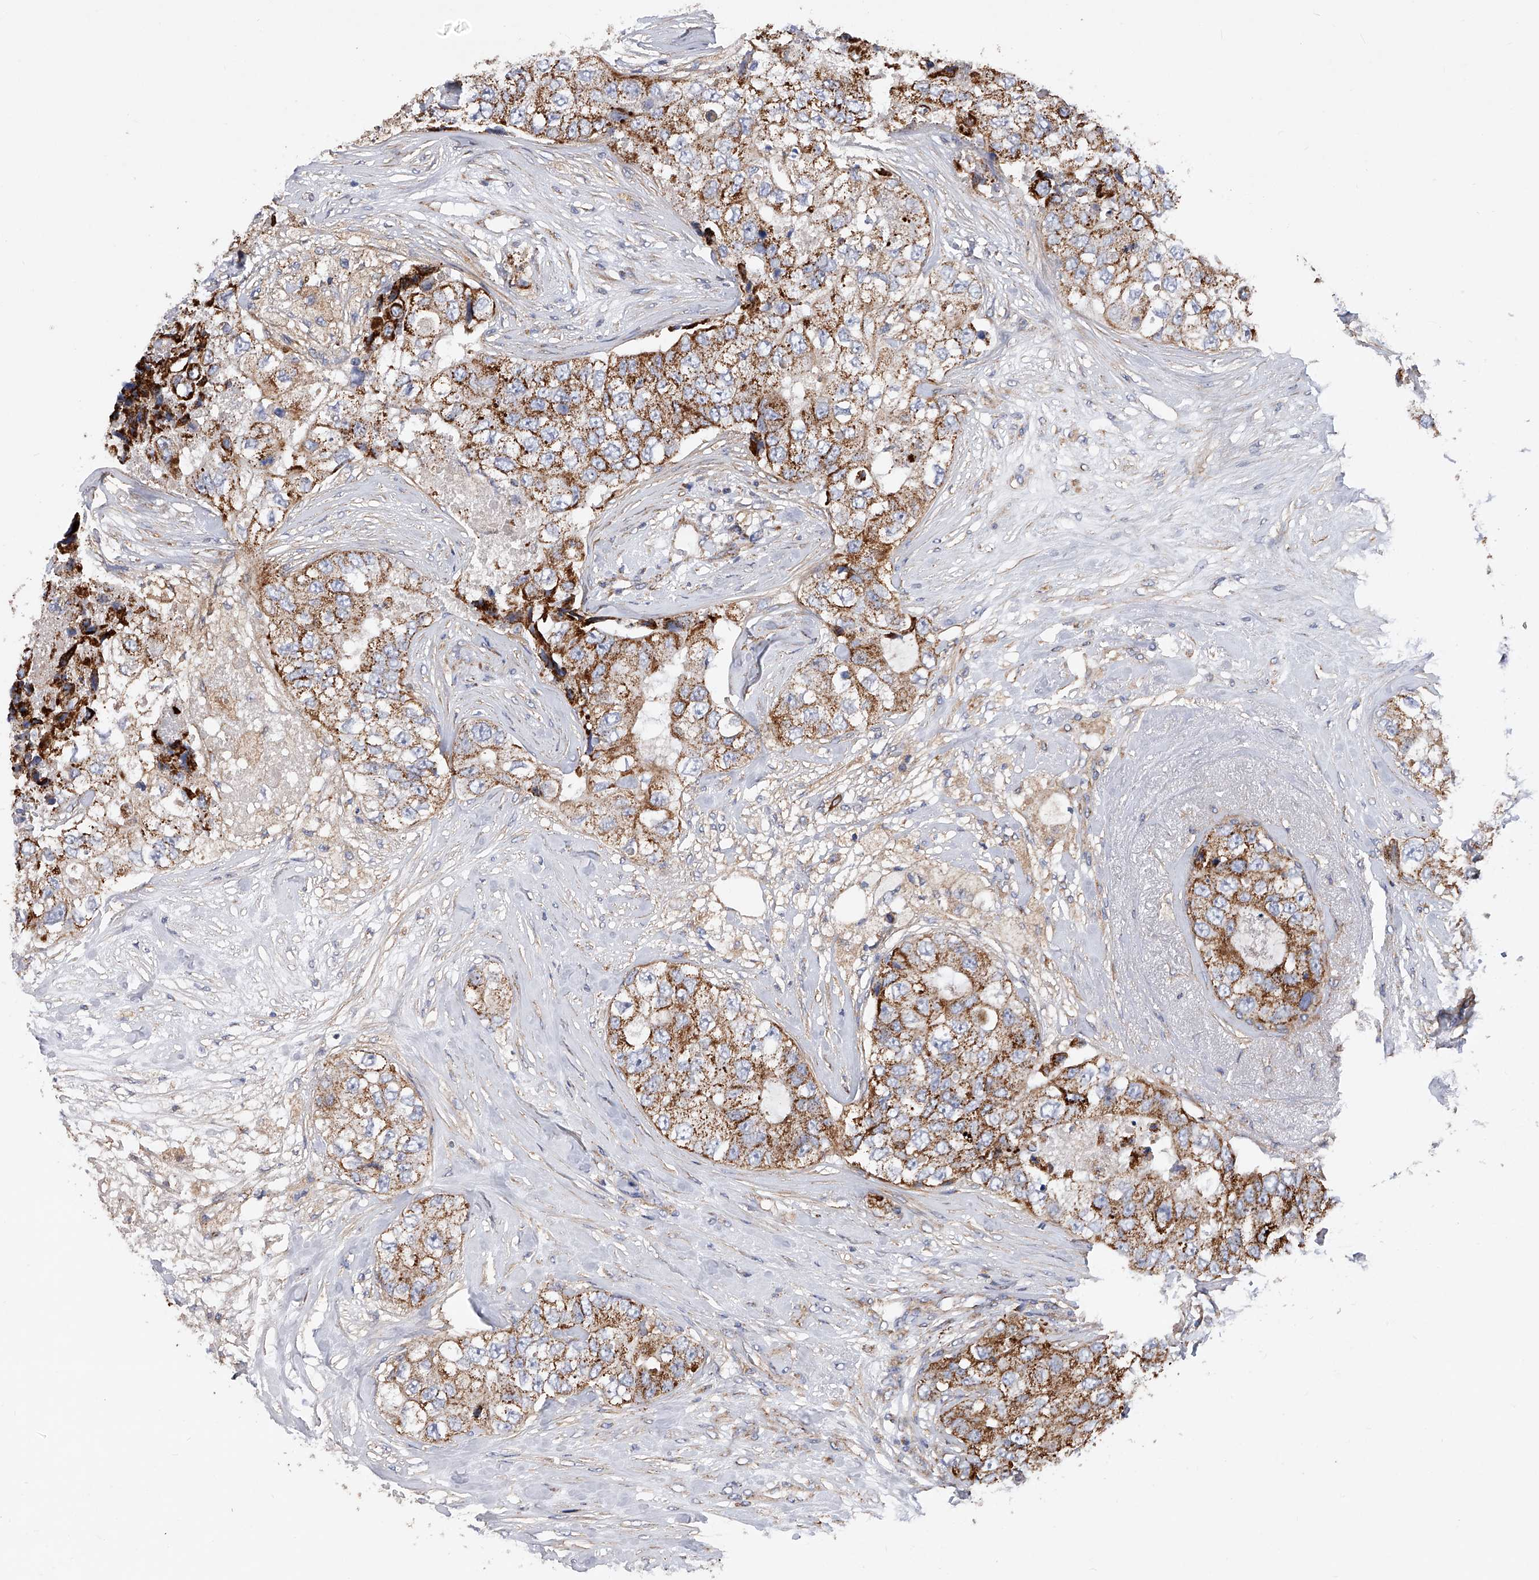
{"staining": {"intensity": "strong", "quantity": ">75%", "location": "cytoplasmic/membranous"}, "tissue": "breast cancer", "cell_type": "Tumor cells", "image_type": "cancer", "snomed": [{"axis": "morphology", "description": "Duct carcinoma"}, {"axis": "topography", "description": "Breast"}], "caption": "Breast cancer stained with a protein marker displays strong staining in tumor cells.", "gene": "PDSS2", "patient": {"sex": "female", "age": 62}}